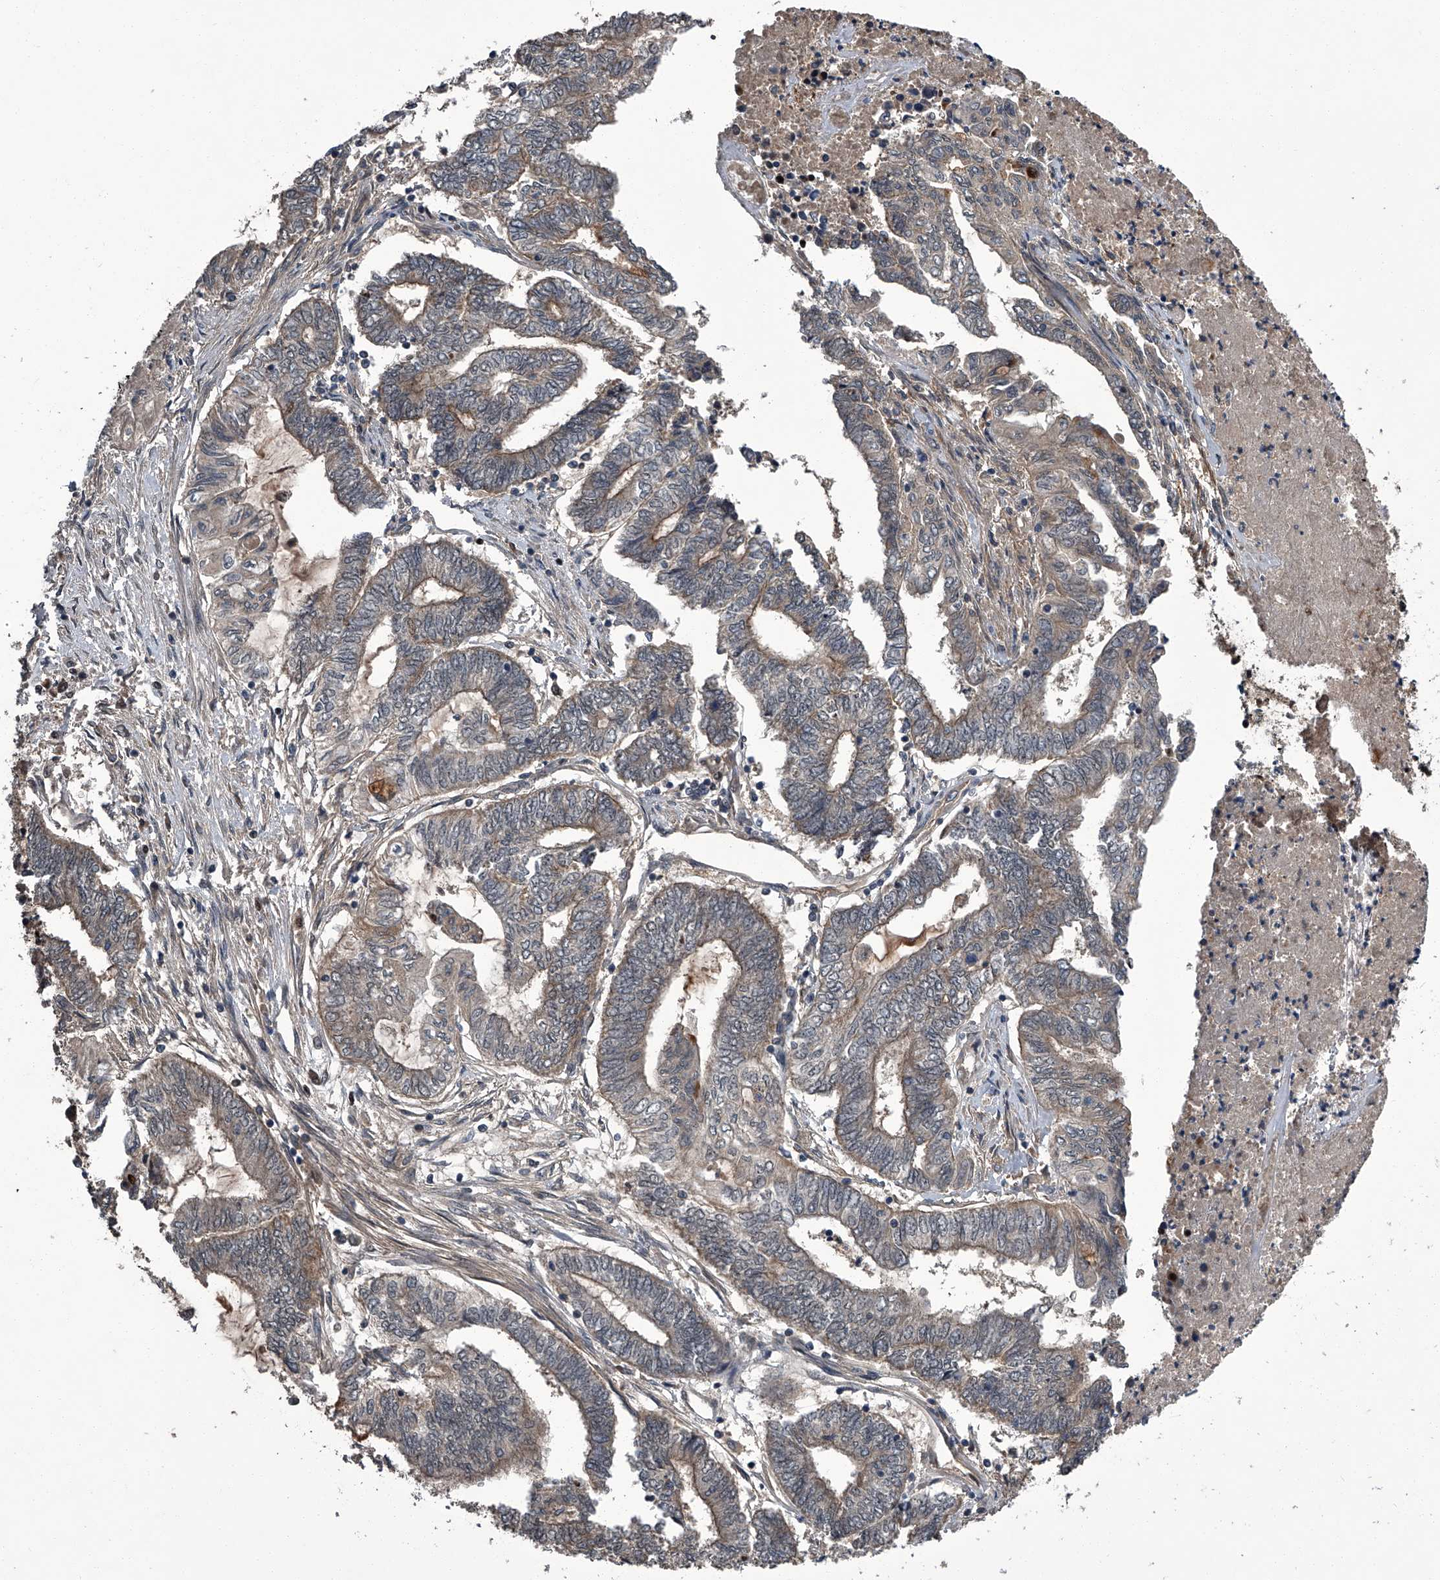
{"staining": {"intensity": "weak", "quantity": "<25%", "location": "cytoplasmic/membranous"}, "tissue": "endometrial cancer", "cell_type": "Tumor cells", "image_type": "cancer", "snomed": [{"axis": "morphology", "description": "Adenocarcinoma, NOS"}, {"axis": "topography", "description": "Uterus"}, {"axis": "topography", "description": "Endometrium"}], "caption": "Micrograph shows no protein positivity in tumor cells of endometrial cancer tissue.", "gene": "SLC12A8", "patient": {"sex": "female", "age": 70}}